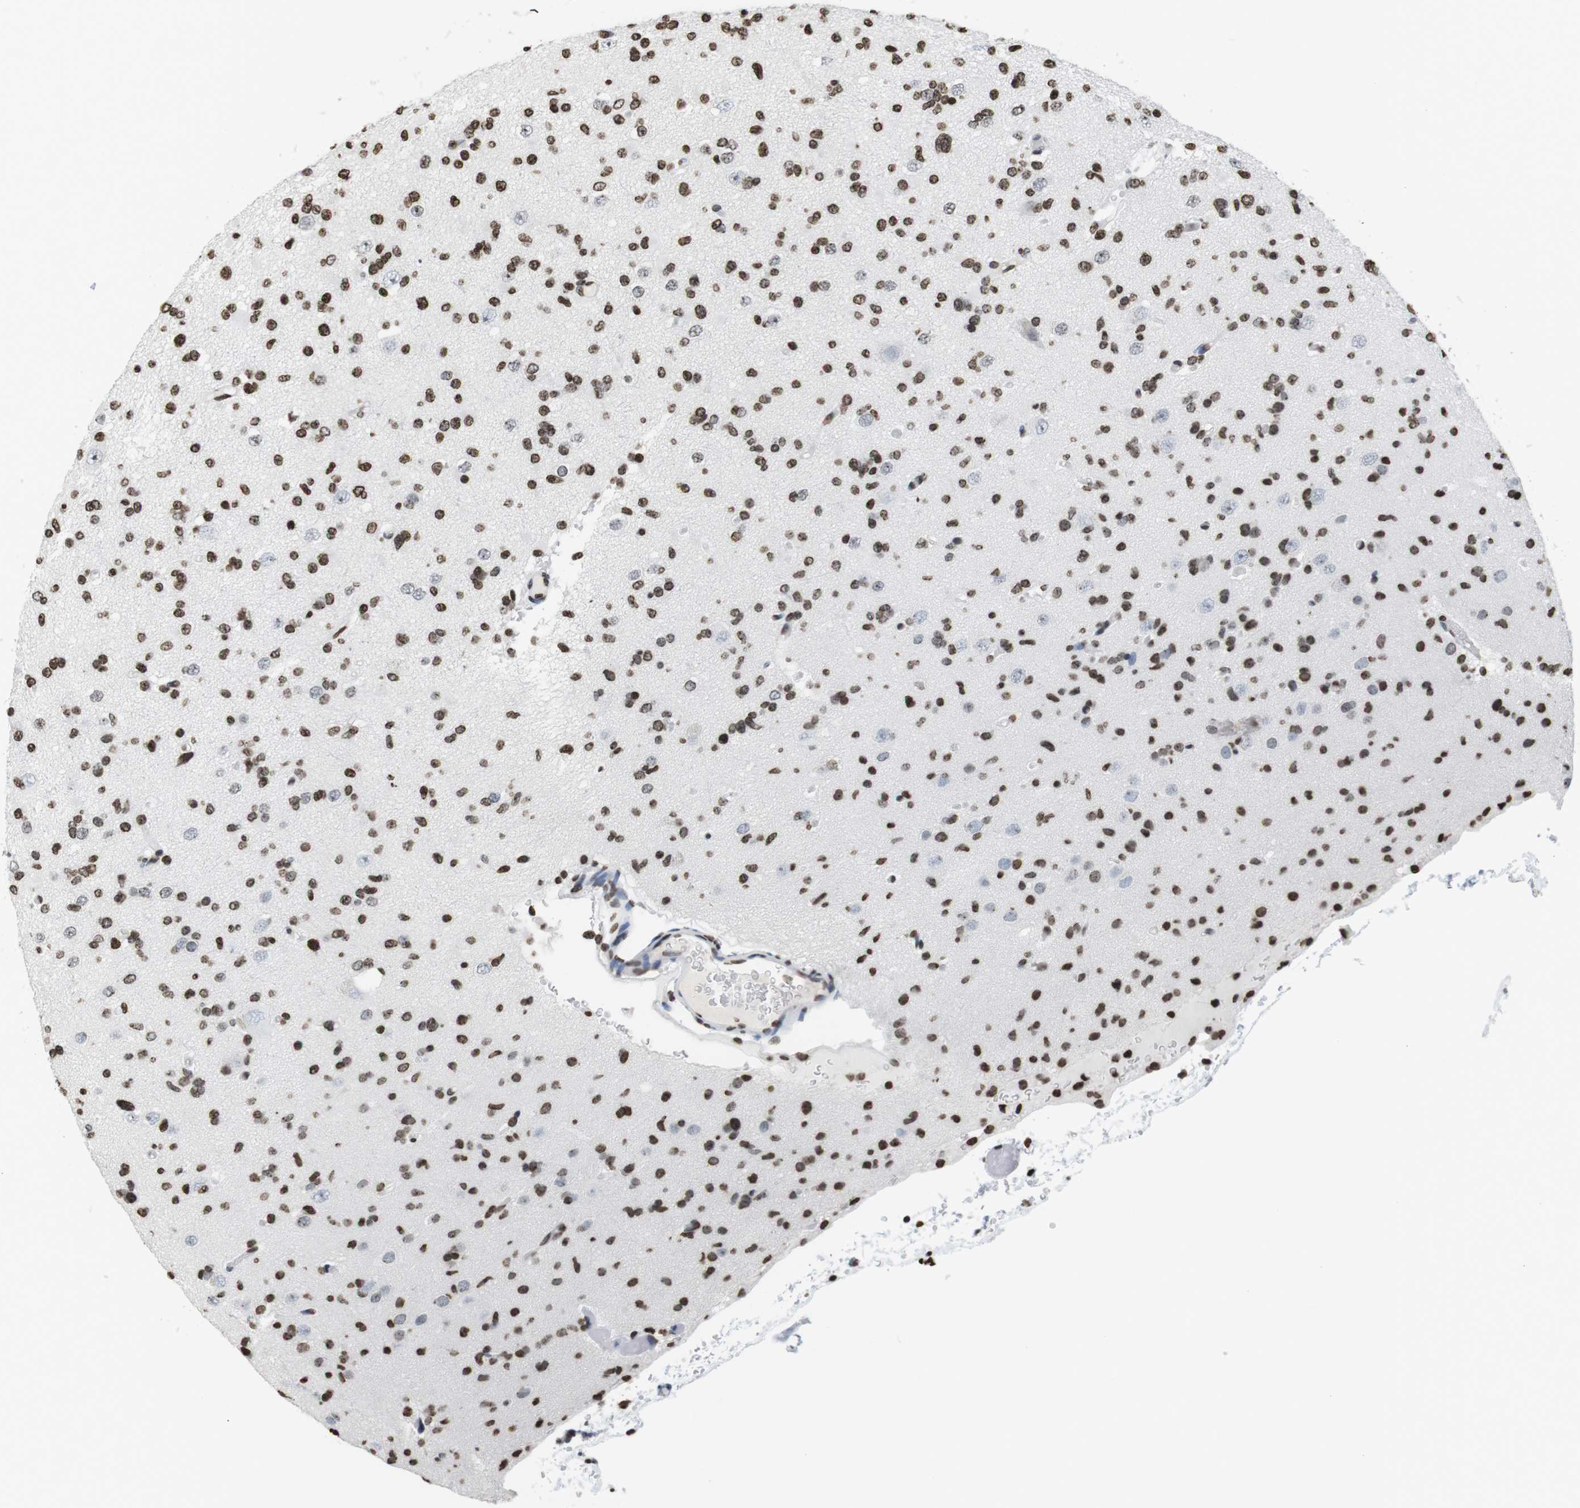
{"staining": {"intensity": "strong", "quantity": ">75%", "location": "nuclear"}, "tissue": "glioma", "cell_type": "Tumor cells", "image_type": "cancer", "snomed": [{"axis": "morphology", "description": "Glioma, malignant, Low grade"}, {"axis": "topography", "description": "Brain"}], "caption": "Immunohistochemistry (IHC) micrograph of neoplastic tissue: glioma stained using immunohistochemistry (IHC) demonstrates high levels of strong protein expression localized specifically in the nuclear of tumor cells, appearing as a nuclear brown color.", "gene": "BSX", "patient": {"sex": "female", "age": 22}}